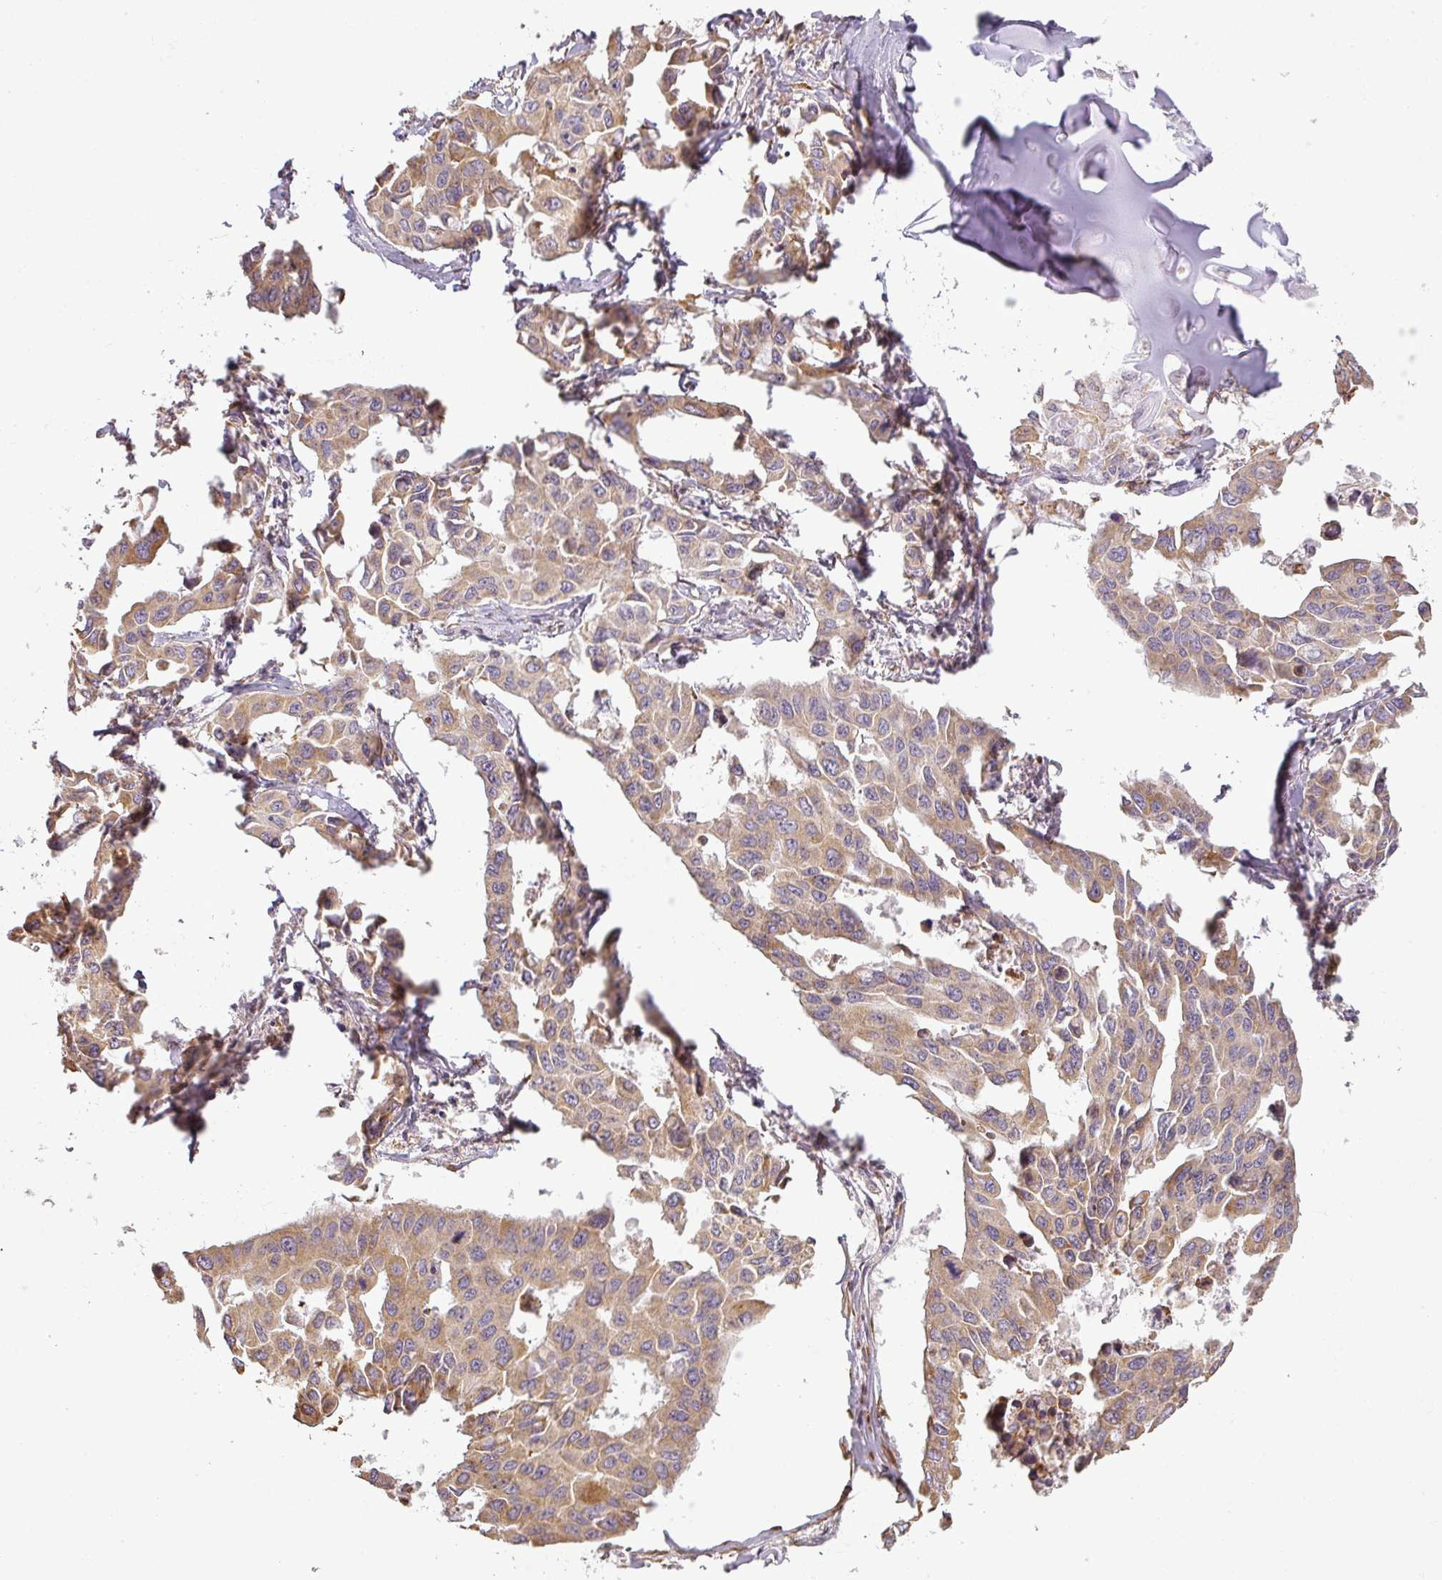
{"staining": {"intensity": "moderate", "quantity": ">75%", "location": "cytoplasmic/membranous"}, "tissue": "lung cancer", "cell_type": "Tumor cells", "image_type": "cancer", "snomed": [{"axis": "morphology", "description": "Adenocarcinoma, NOS"}, {"axis": "topography", "description": "Lung"}], "caption": "There is medium levels of moderate cytoplasmic/membranous expression in tumor cells of adenocarcinoma (lung), as demonstrated by immunohistochemical staining (brown color).", "gene": "CCDC144A", "patient": {"sex": "male", "age": 64}}